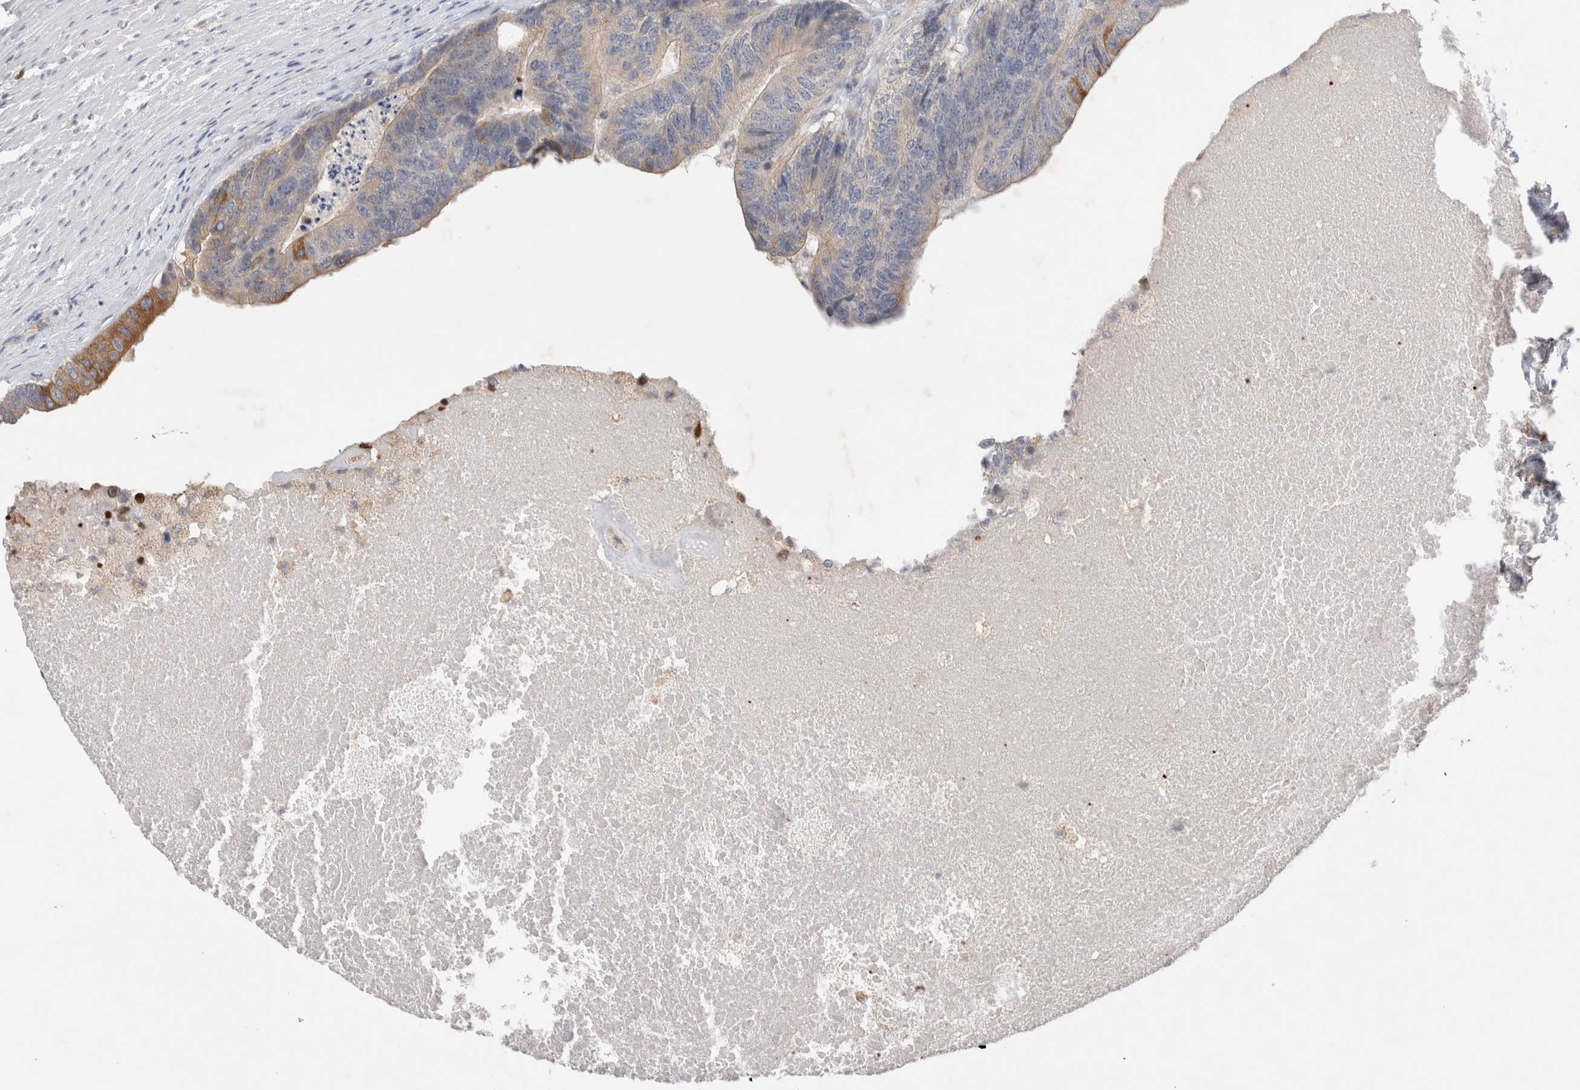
{"staining": {"intensity": "weak", "quantity": ">75%", "location": "cytoplasmic/membranous"}, "tissue": "colorectal cancer", "cell_type": "Tumor cells", "image_type": "cancer", "snomed": [{"axis": "morphology", "description": "Adenocarcinoma, NOS"}, {"axis": "topography", "description": "Colon"}], "caption": "Immunohistochemical staining of colorectal cancer demonstrates low levels of weak cytoplasmic/membranous protein expression in approximately >75% of tumor cells.", "gene": "GAS1", "patient": {"sex": "female", "age": 67}}